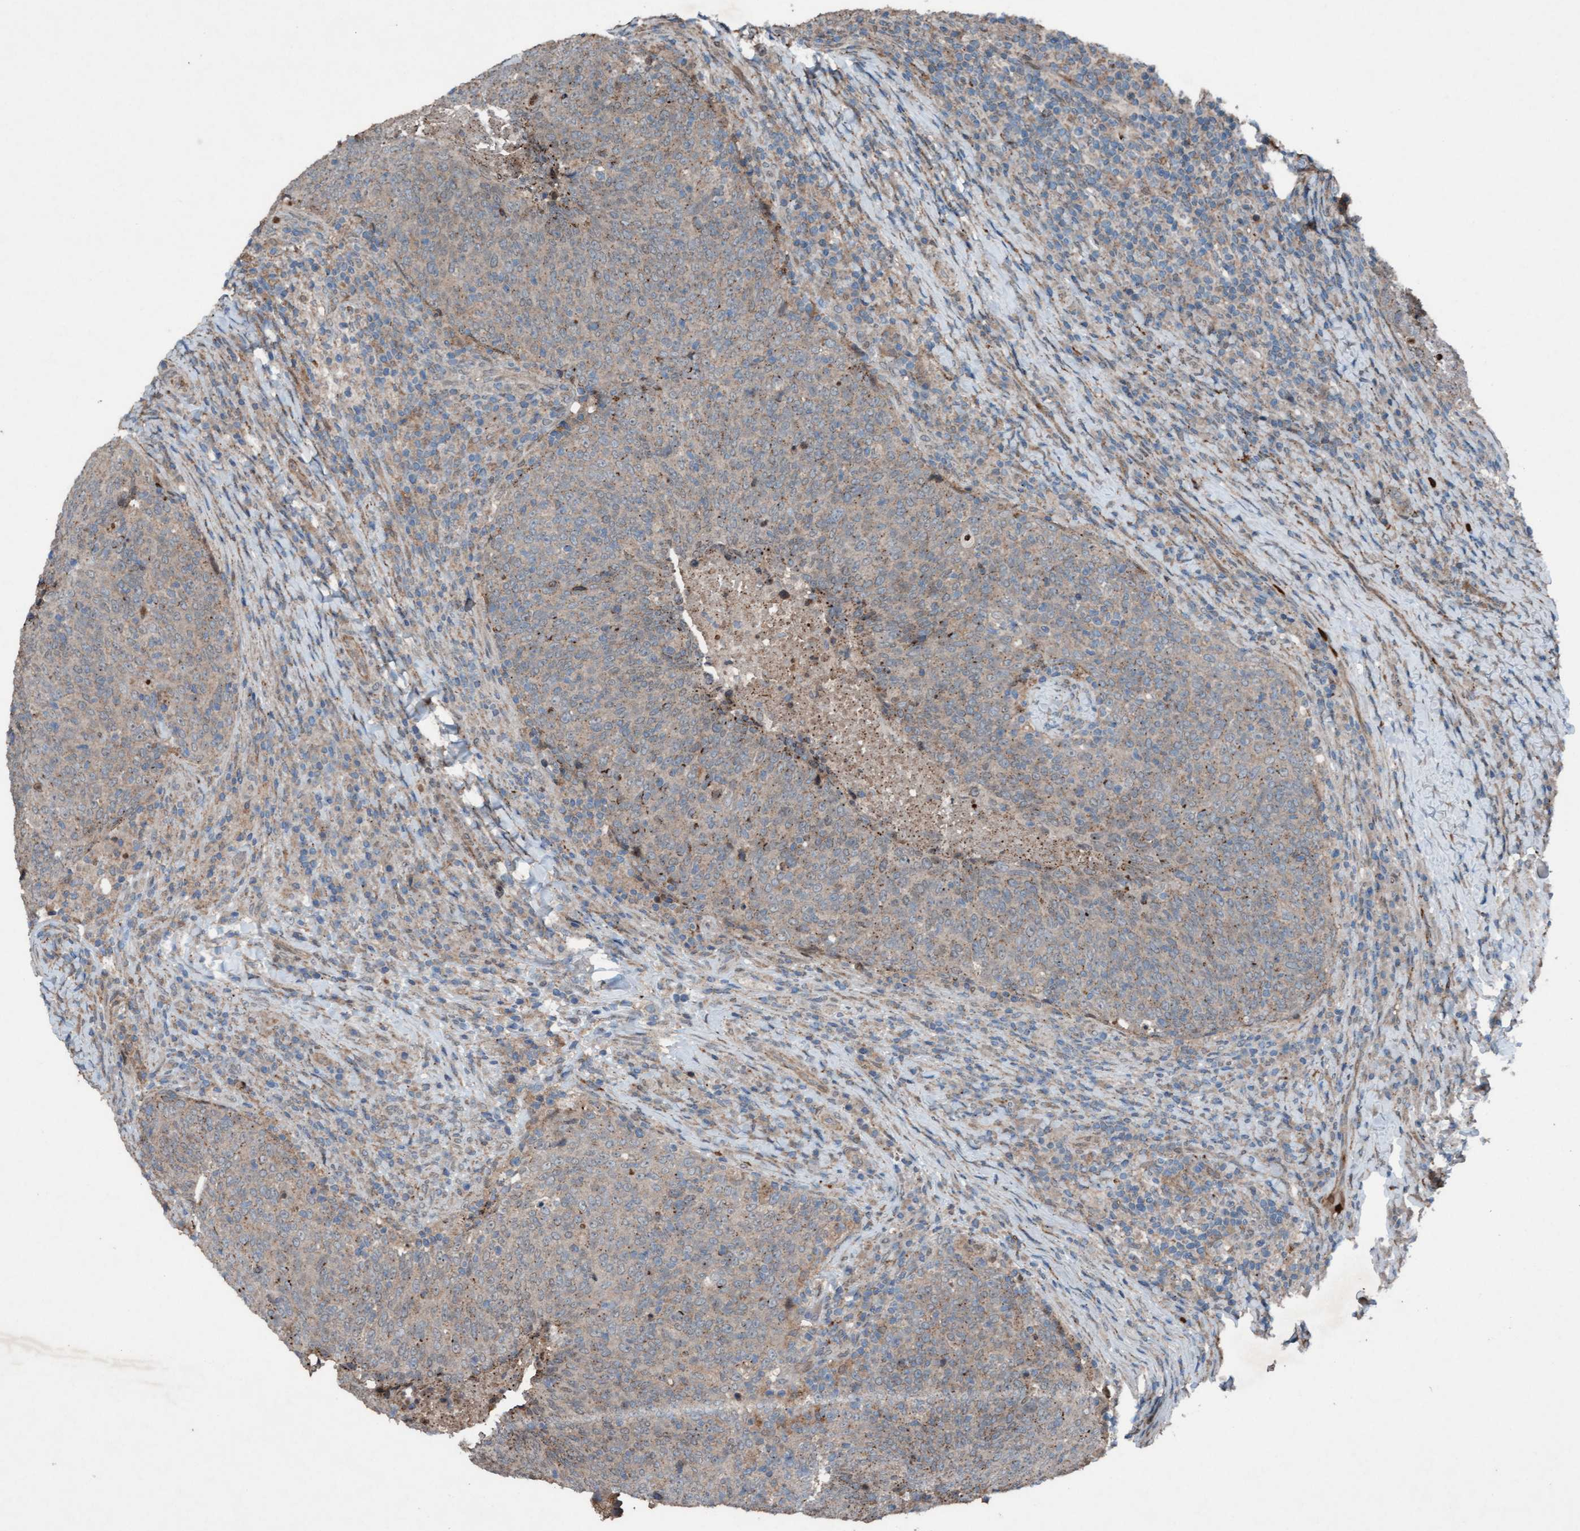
{"staining": {"intensity": "weak", "quantity": "25%-75%", "location": "cytoplasmic/membranous"}, "tissue": "head and neck cancer", "cell_type": "Tumor cells", "image_type": "cancer", "snomed": [{"axis": "morphology", "description": "Squamous cell carcinoma, NOS"}, {"axis": "morphology", "description": "Squamous cell carcinoma, metastatic, NOS"}, {"axis": "topography", "description": "Lymph node"}, {"axis": "topography", "description": "Head-Neck"}], "caption": "Tumor cells exhibit weak cytoplasmic/membranous positivity in about 25%-75% of cells in head and neck metastatic squamous cell carcinoma. The protein is shown in brown color, while the nuclei are stained blue.", "gene": "PLXNB2", "patient": {"sex": "male", "age": 62}}